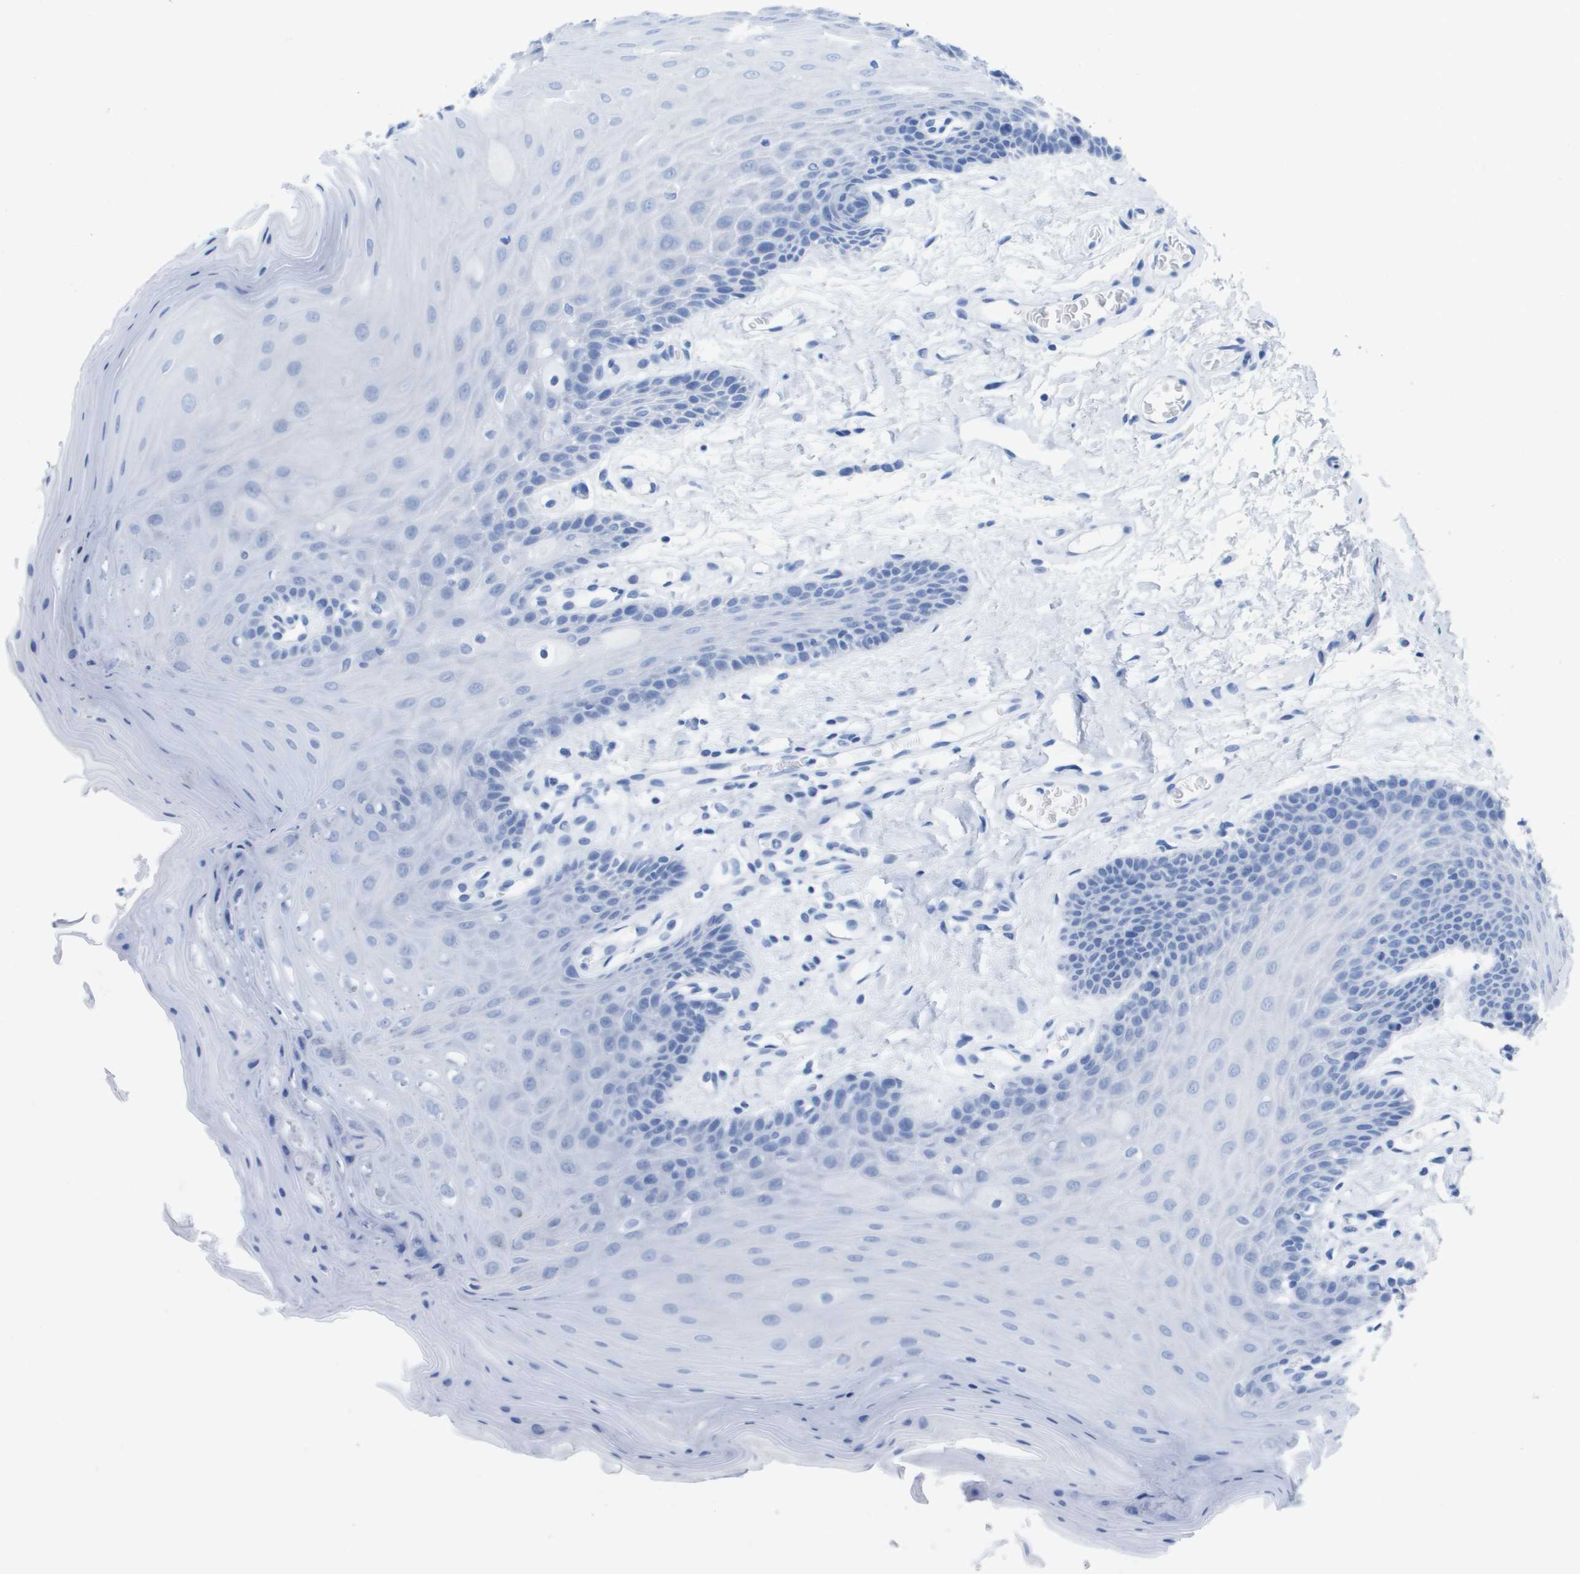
{"staining": {"intensity": "negative", "quantity": "none", "location": "none"}, "tissue": "oral mucosa", "cell_type": "Squamous epithelial cells", "image_type": "normal", "snomed": [{"axis": "morphology", "description": "Normal tissue, NOS"}, {"axis": "morphology", "description": "Squamous cell carcinoma, NOS"}, {"axis": "topography", "description": "Oral tissue"}, {"axis": "topography", "description": "Head-Neck"}], "caption": "DAB immunohistochemical staining of normal human oral mucosa displays no significant positivity in squamous epithelial cells.", "gene": "KCNA3", "patient": {"sex": "male", "age": 71}}